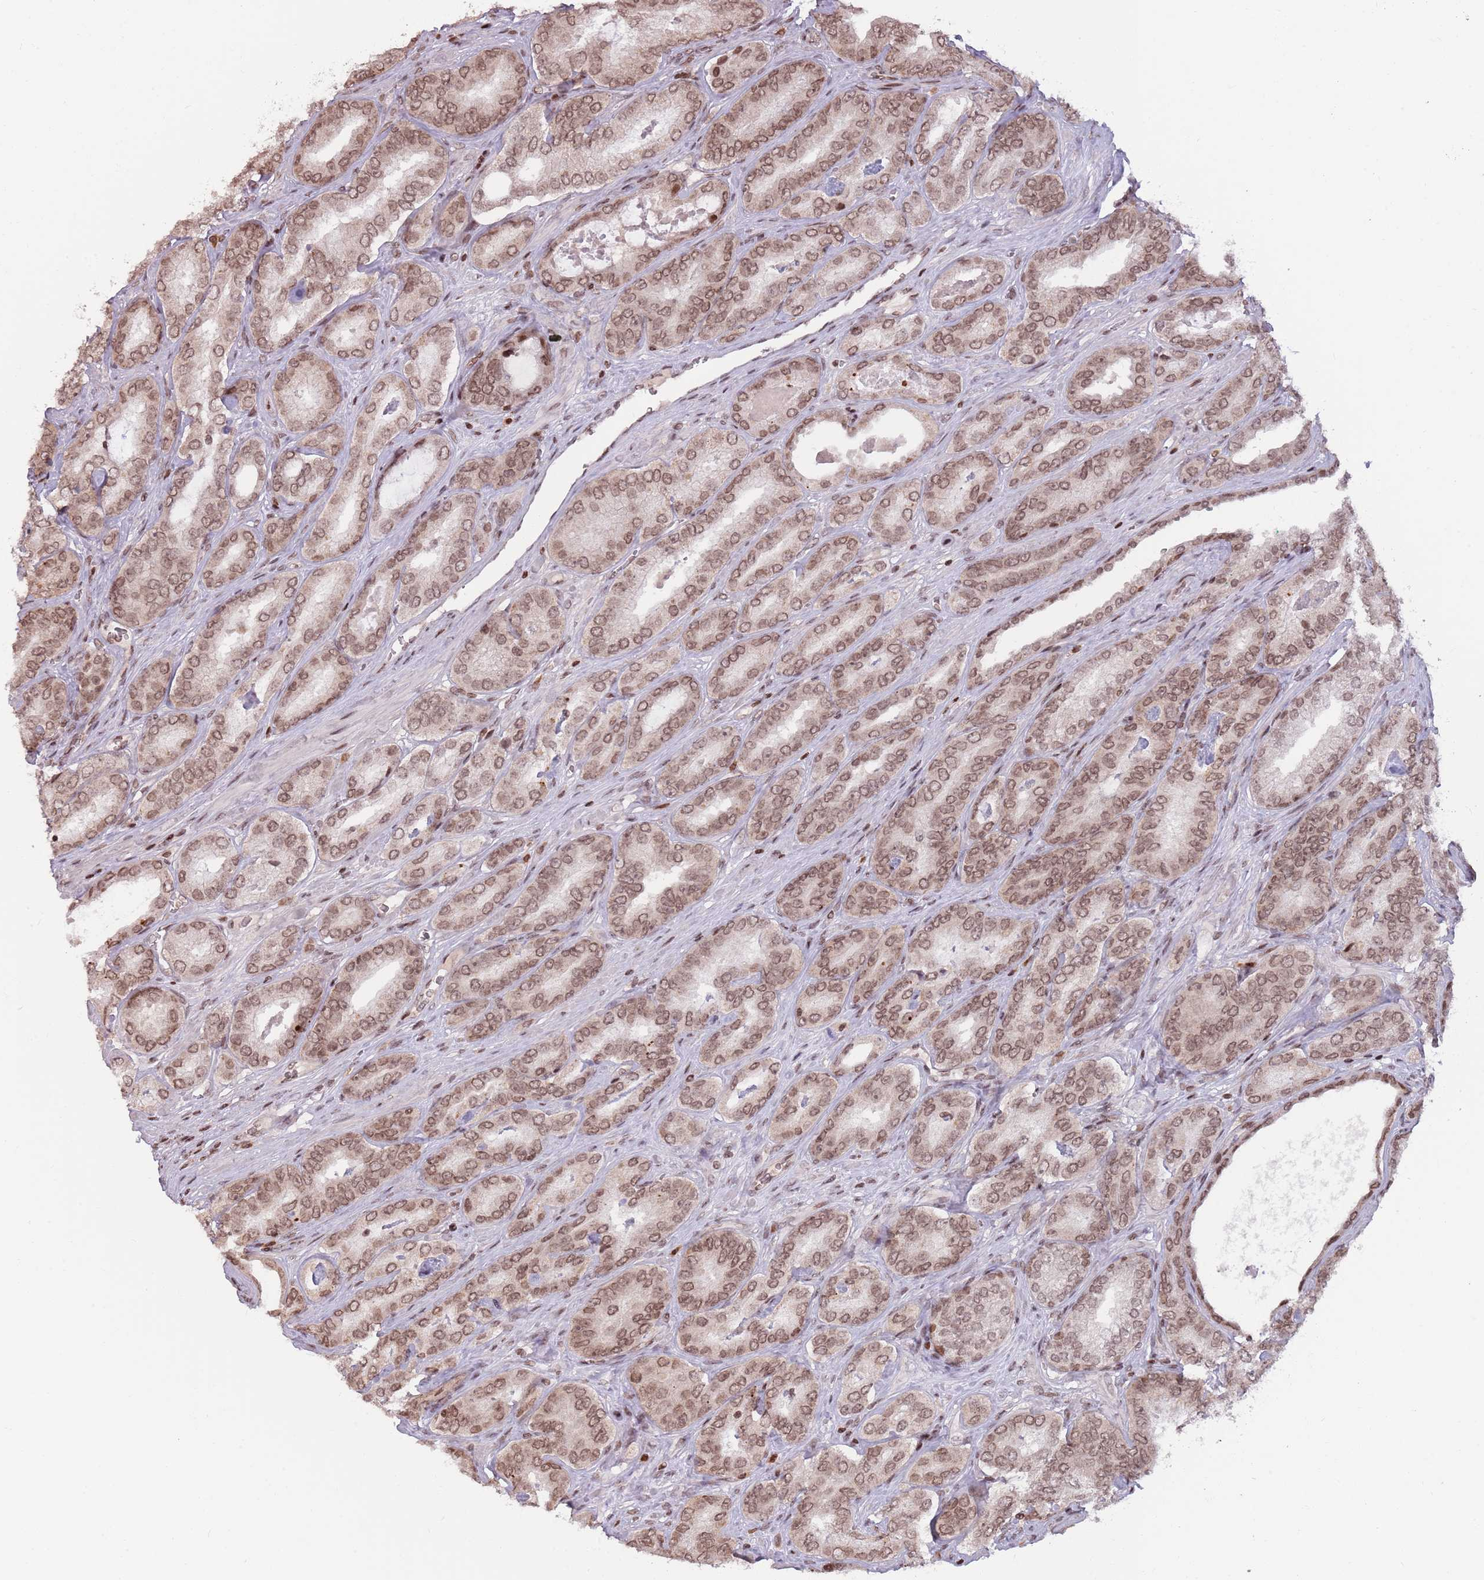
{"staining": {"intensity": "moderate", "quantity": ">75%", "location": "nuclear"}, "tissue": "prostate cancer", "cell_type": "Tumor cells", "image_type": "cancer", "snomed": [{"axis": "morphology", "description": "Adenocarcinoma, High grade"}, {"axis": "topography", "description": "Prostate"}], "caption": "About >75% of tumor cells in prostate high-grade adenocarcinoma demonstrate moderate nuclear protein expression as visualized by brown immunohistochemical staining.", "gene": "SH3RF3", "patient": {"sex": "male", "age": 72}}